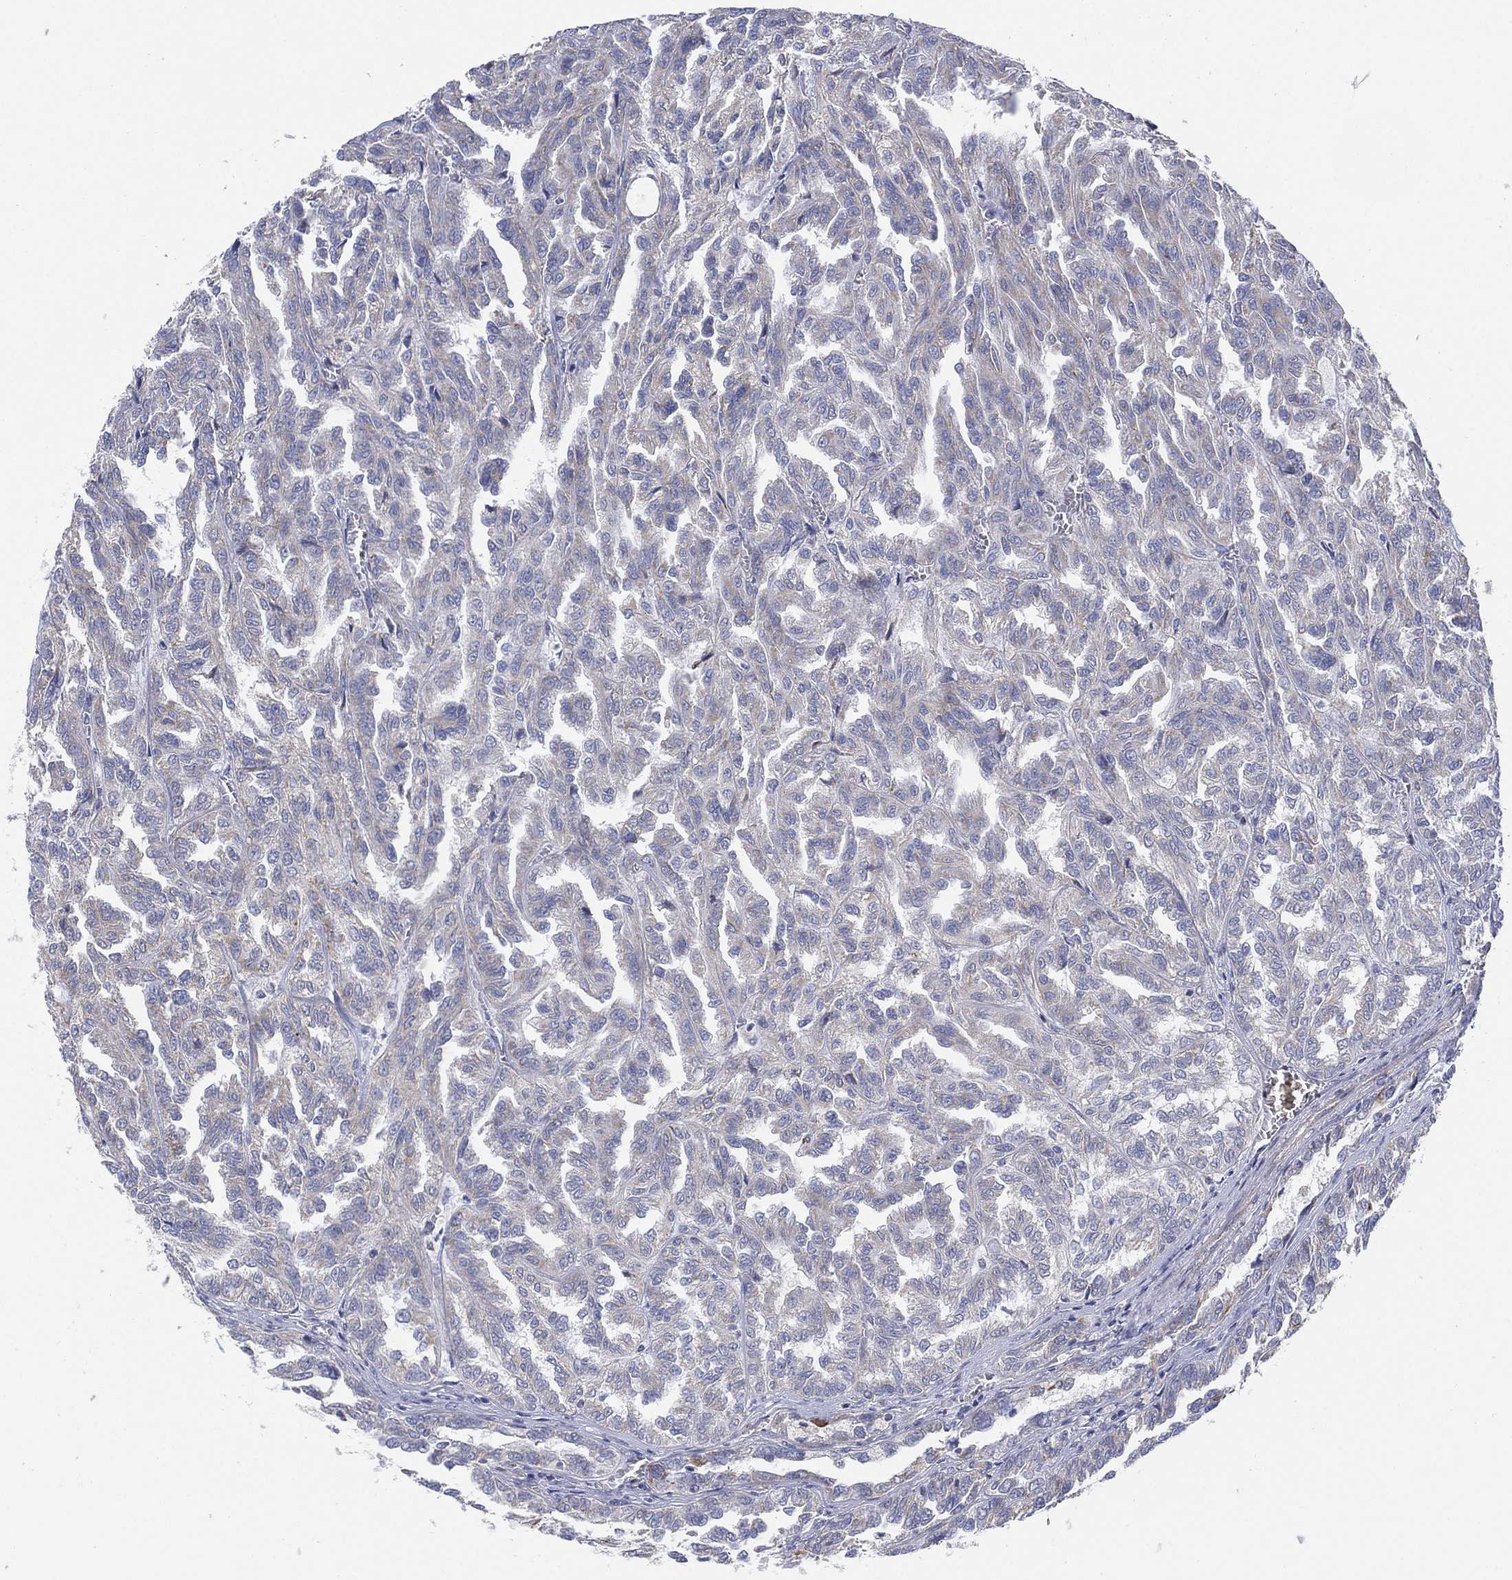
{"staining": {"intensity": "weak", "quantity": "<25%", "location": "cytoplasmic/membranous"}, "tissue": "renal cancer", "cell_type": "Tumor cells", "image_type": "cancer", "snomed": [{"axis": "morphology", "description": "Adenocarcinoma, NOS"}, {"axis": "topography", "description": "Kidney"}], "caption": "Photomicrograph shows no protein staining in tumor cells of renal cancer tissue. The staining was performed using DAB (3,3'-diaminobenzidine) to visualize the protein expression in brown, while the nuclei were stained in blue with hematoxylin (Magnification: 20x).", "gene": "INA", "patient": {"sex": "male", "age": 79}}